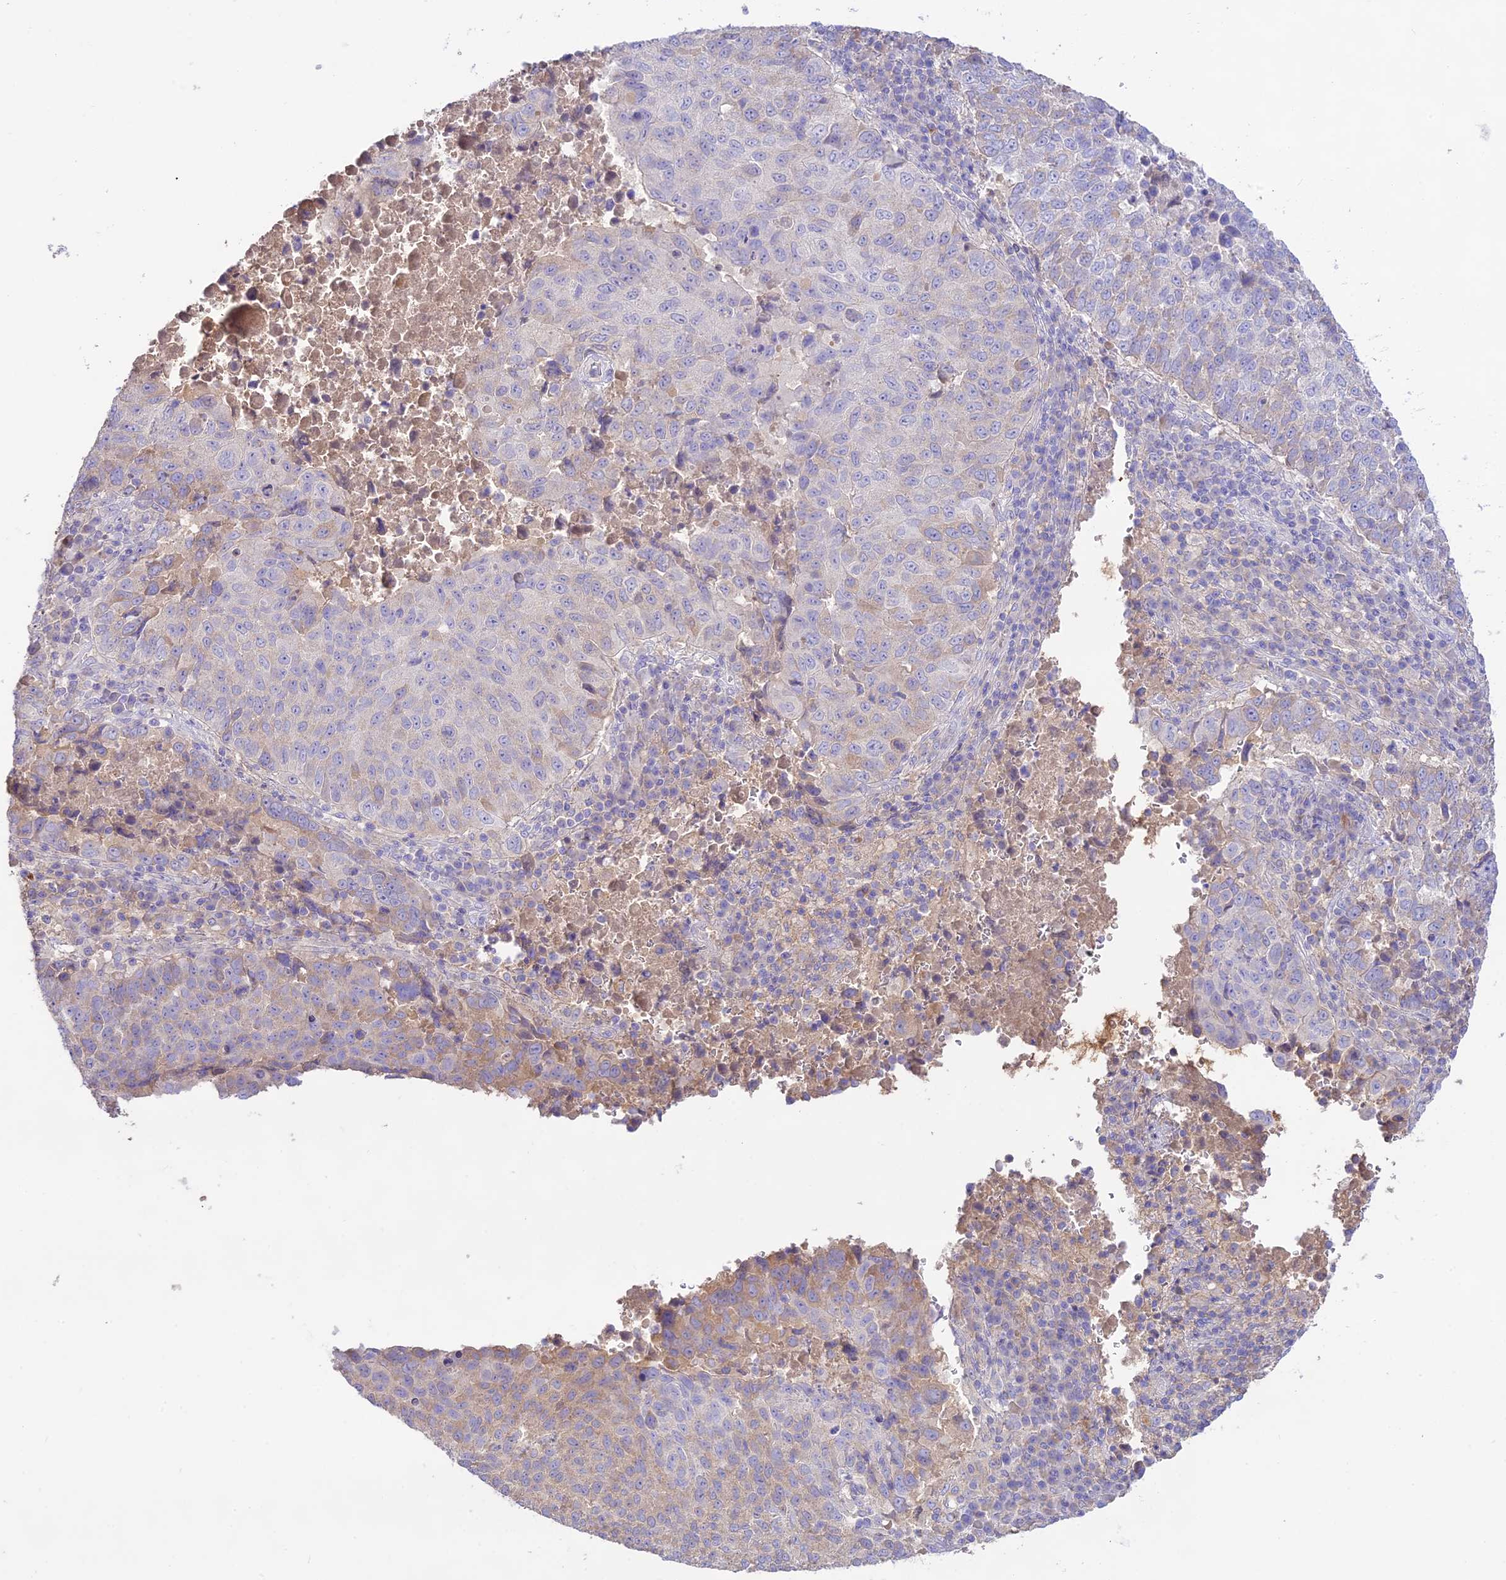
{"staining": {"intensity": "negative", "quantity": "none", "location": "none"}, "tissue": "lung cancer", "cell_type": "Tumor cells", "image_type": "cancer", "snomed": [{"axis": "morphology", "description": "Squamous cell carcinoma, NOS"}, {"axis": "topography", "description": "Lung"}], "caption": "Immunohistochemistry (IHC) of lung squamous cell carcinoma reveals no positivity in tumor cells.", "gene": "NLRP9", "patient": {"sex": "male", "age": 73}}